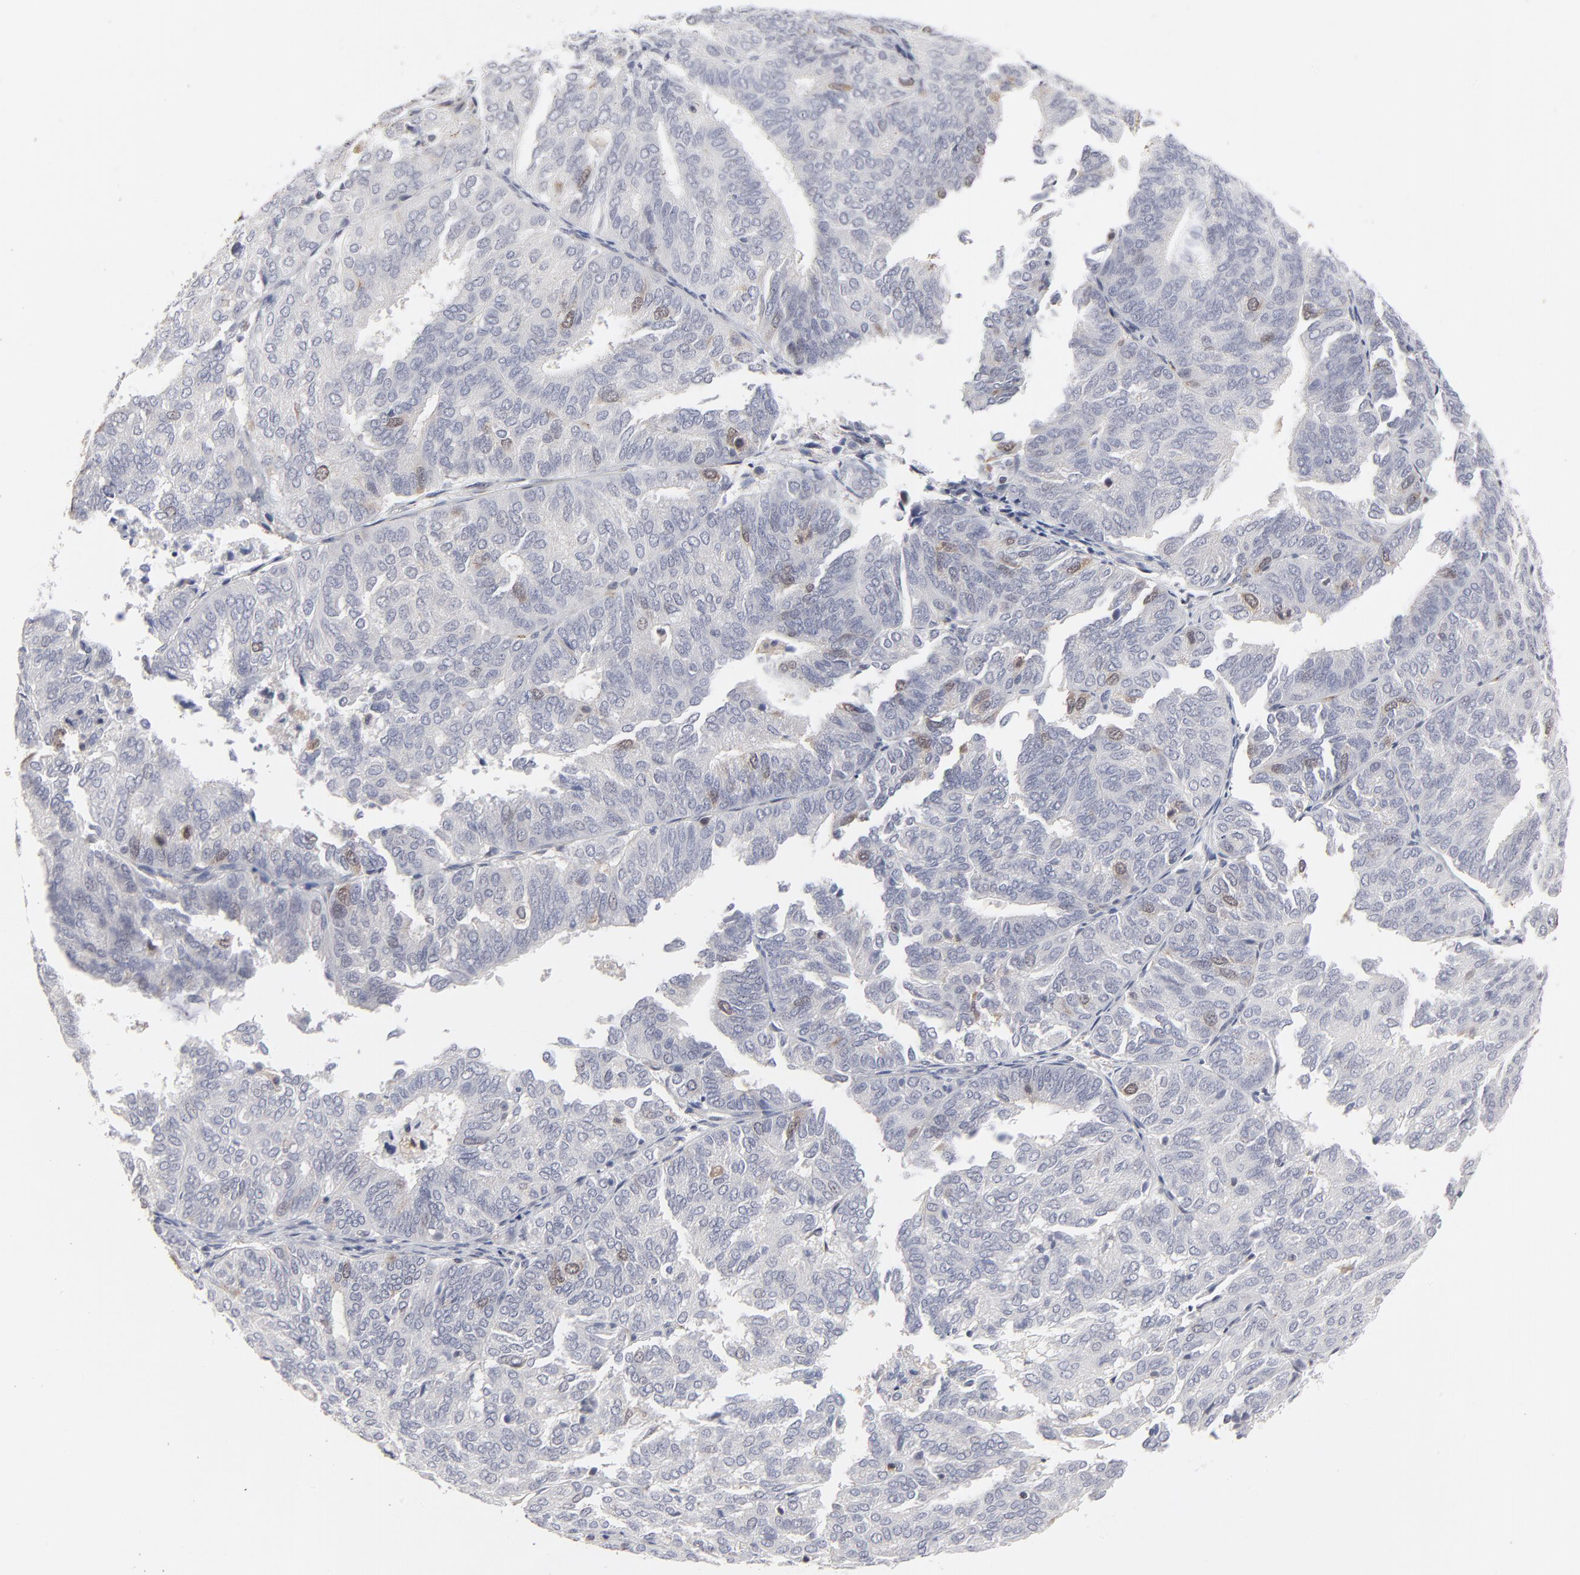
{"staining": {"intensity": "weak", "quantity": "<25%", "location": "cytoplasmic/membranous,nuclear"}, "tissue": "endometrial cancer", "cell_type": "Tumor cells", "image_type": "cancer", "snomed": [{"axis": "morphology", "description": "Adenocarcinoma, NOS"}, {"axis": "topography", "description": "Endometrium"}], "caption": "Protein analysis of endometrial cancer displays no significant staining in tumor cells.", "gene": "AURKA", "patient": {"sex": "female", "age": 59}}